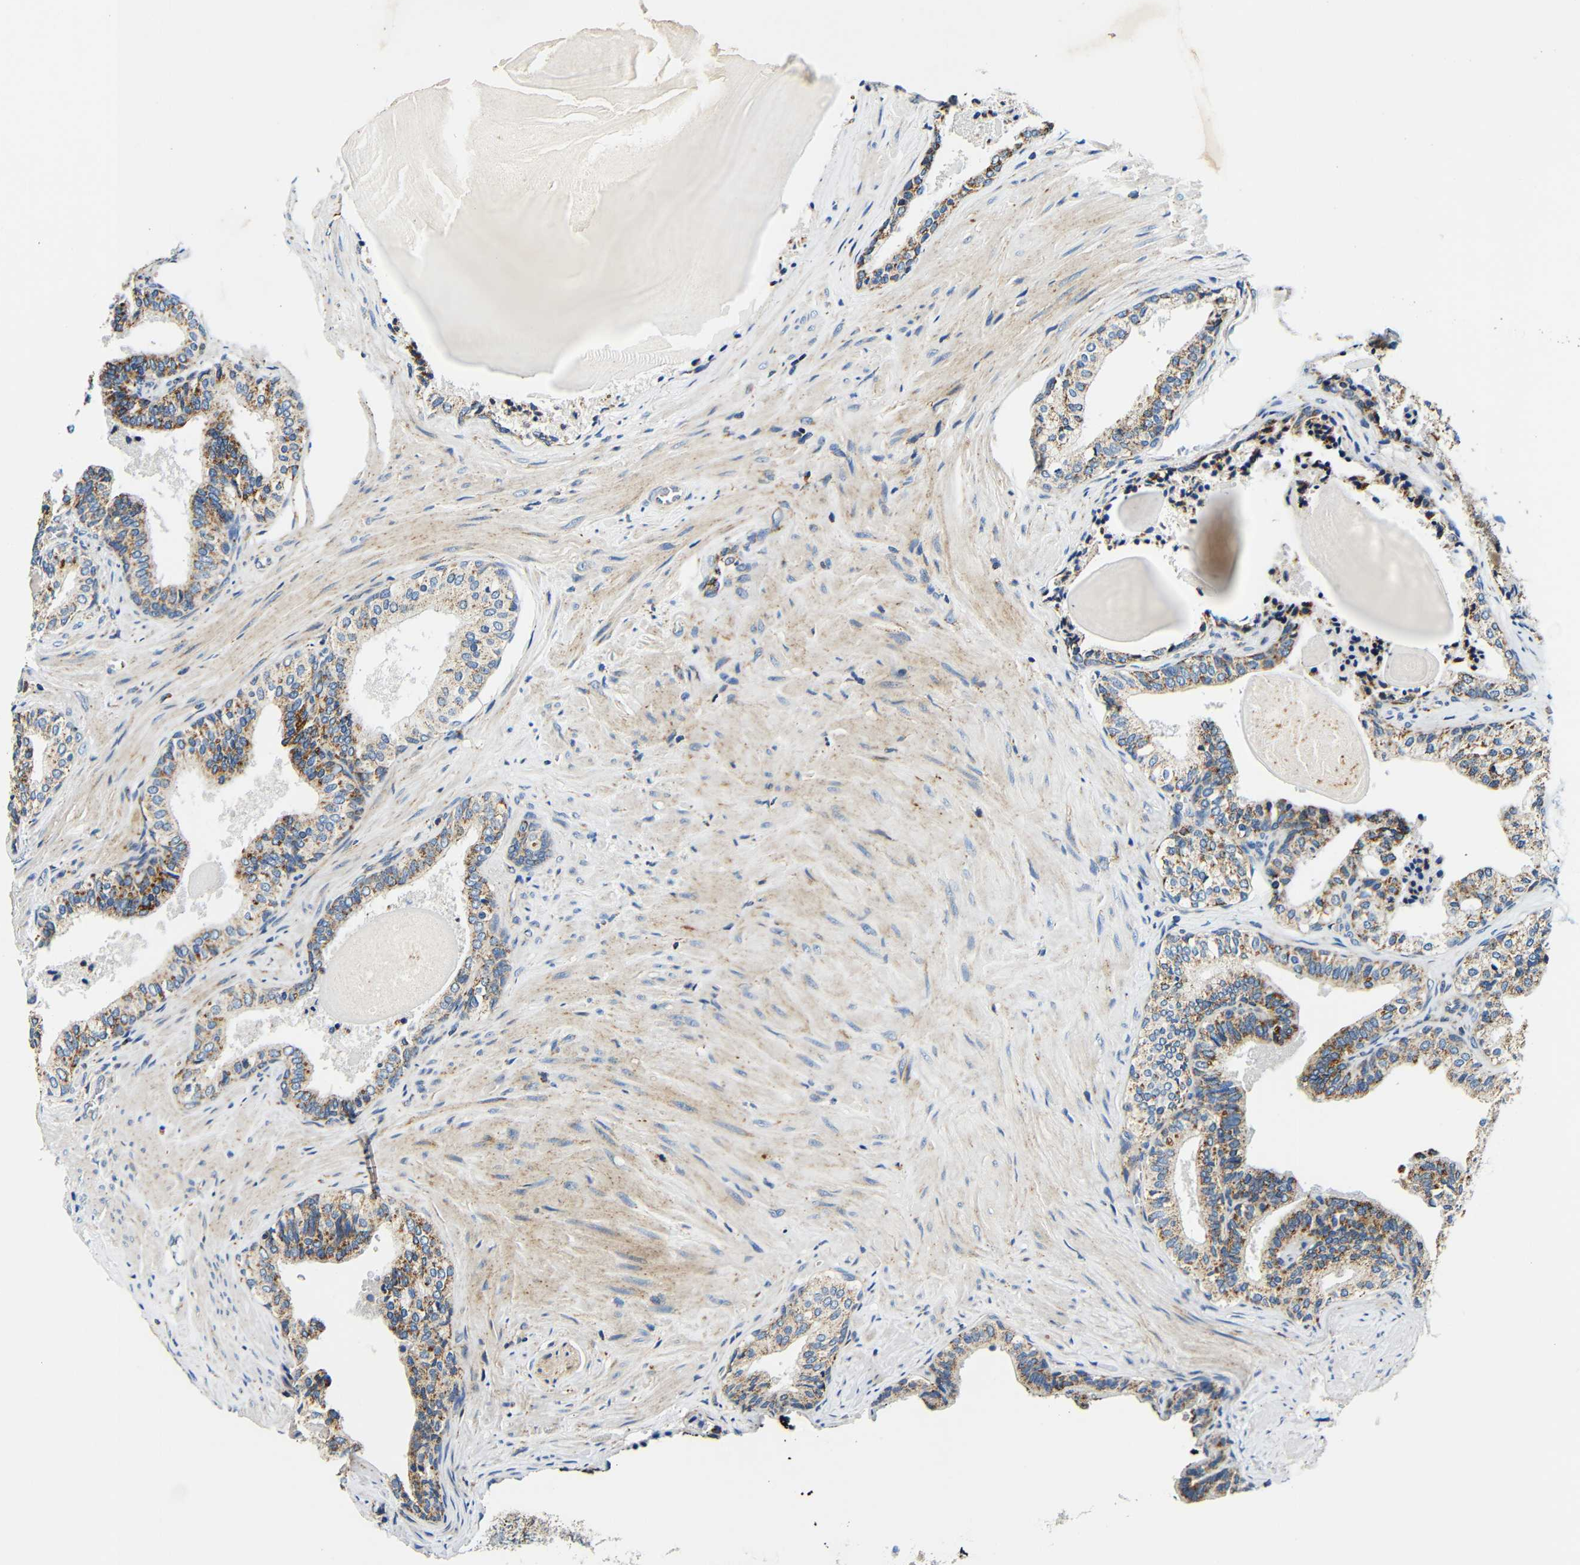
{"staining": {"intensity": "moderate", "quantity": "25%-75%", "location": "cytoplasmic/membranous"}, "tissue": "prostate cancer", "cell_type": "Tumor cells", "image_type": "cancer", "snomed": [{"axis": "morphology", "description": "Adenocarcinoma, Medium grade"}, {"axis": "topography", "description": "Prostate"}], "caption": "Brown immunohistochemical staining in human prostate medium-grade adenocarcinoma shows moderate cytoplasmic/membranous expression in approximately 25%-75% of tumor cells.", "gene": "GALNT18", "patient": {"sex": "male", "age": 59}}